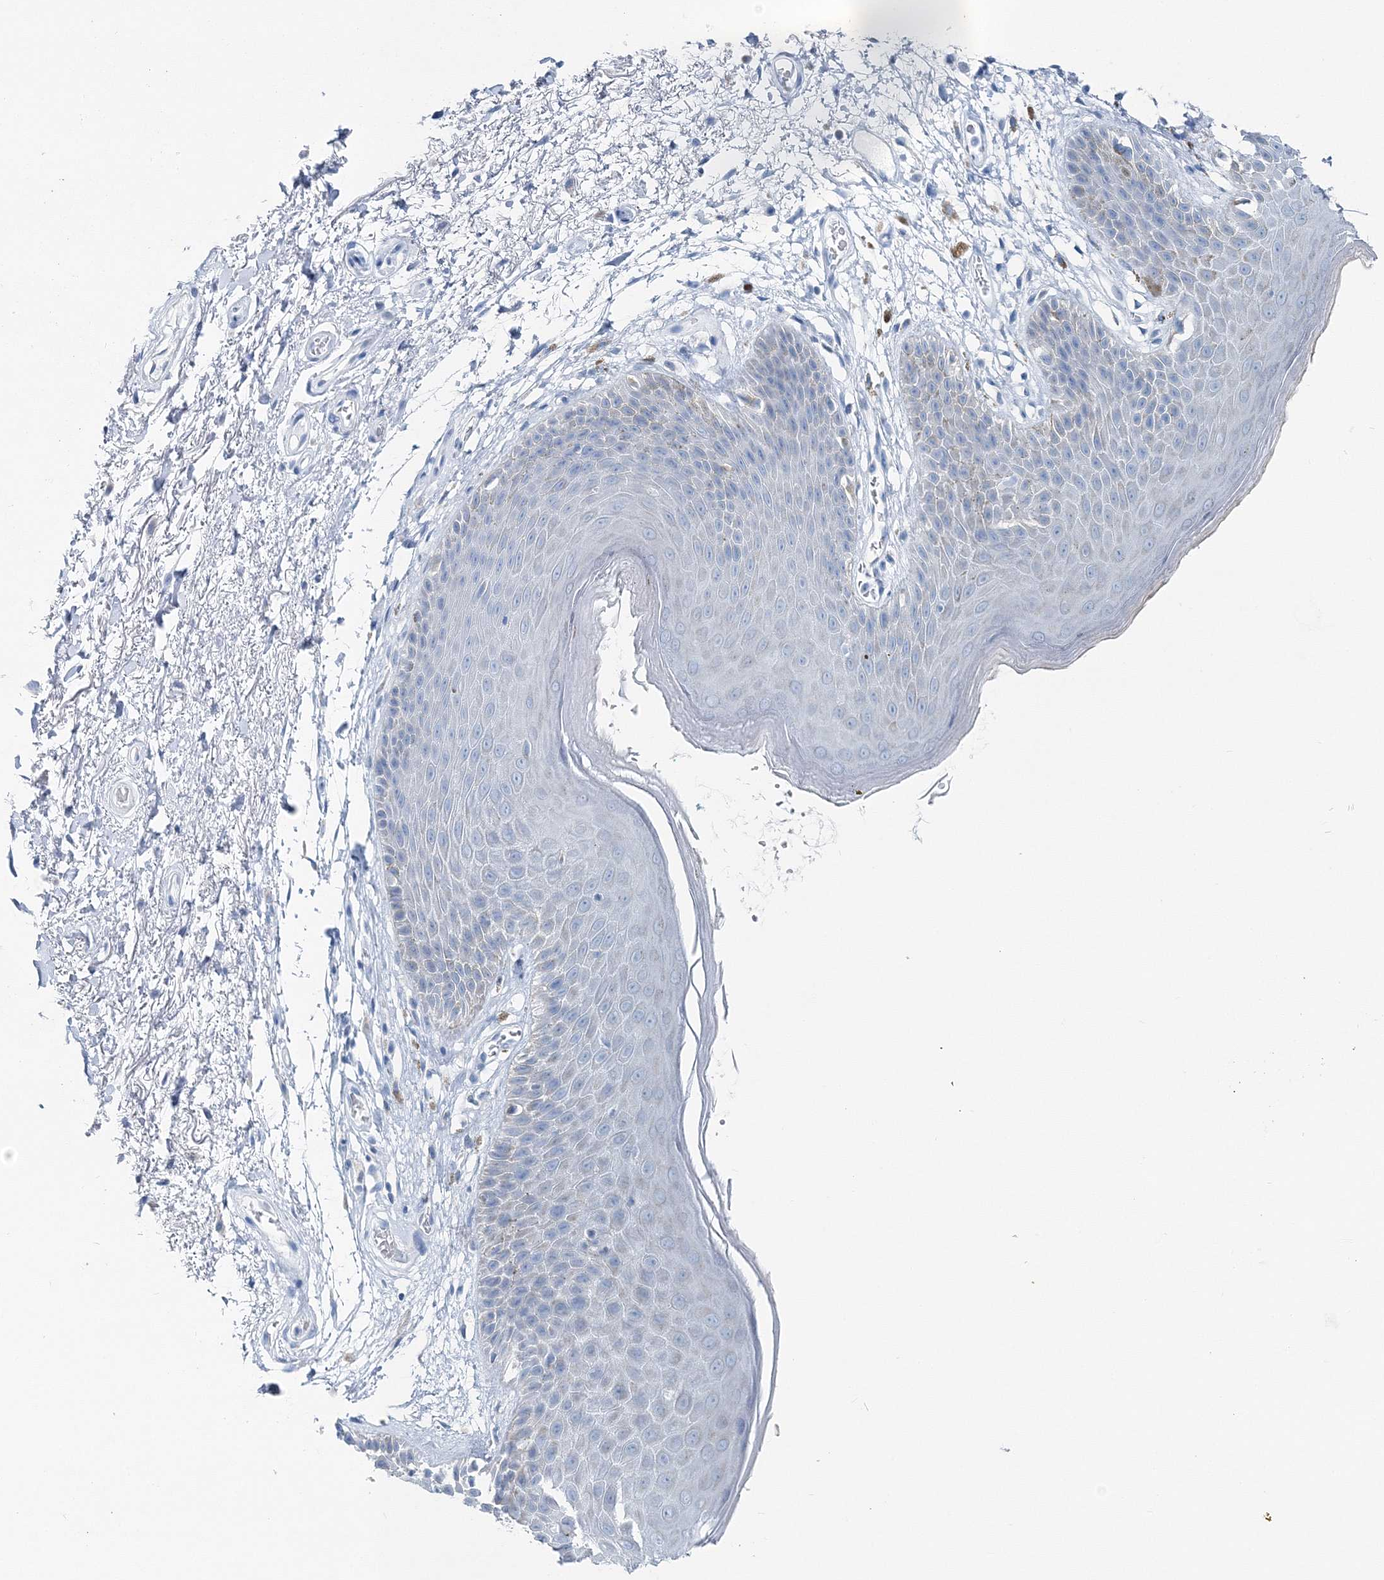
{"staining": {"intensity": "moderate", "quantity": "<25%", "location": "cytoplasmic/membranous"}, "tissue": "skin", "cell_type": "Epidermal cells", "image_type": "normal", "snomed": [{"axis": "morphology", "description": "Normal tissue, NOS"}, {"axis": "topography", "description": "Anal"}], "caption": "A low amount of moderate cytoplasmic/membranous expression is present in about <25% of epidermal cells in unremarkable skin.", "gene": "GABARAPL2", "patient": {"sex": "male", "age": 74}}